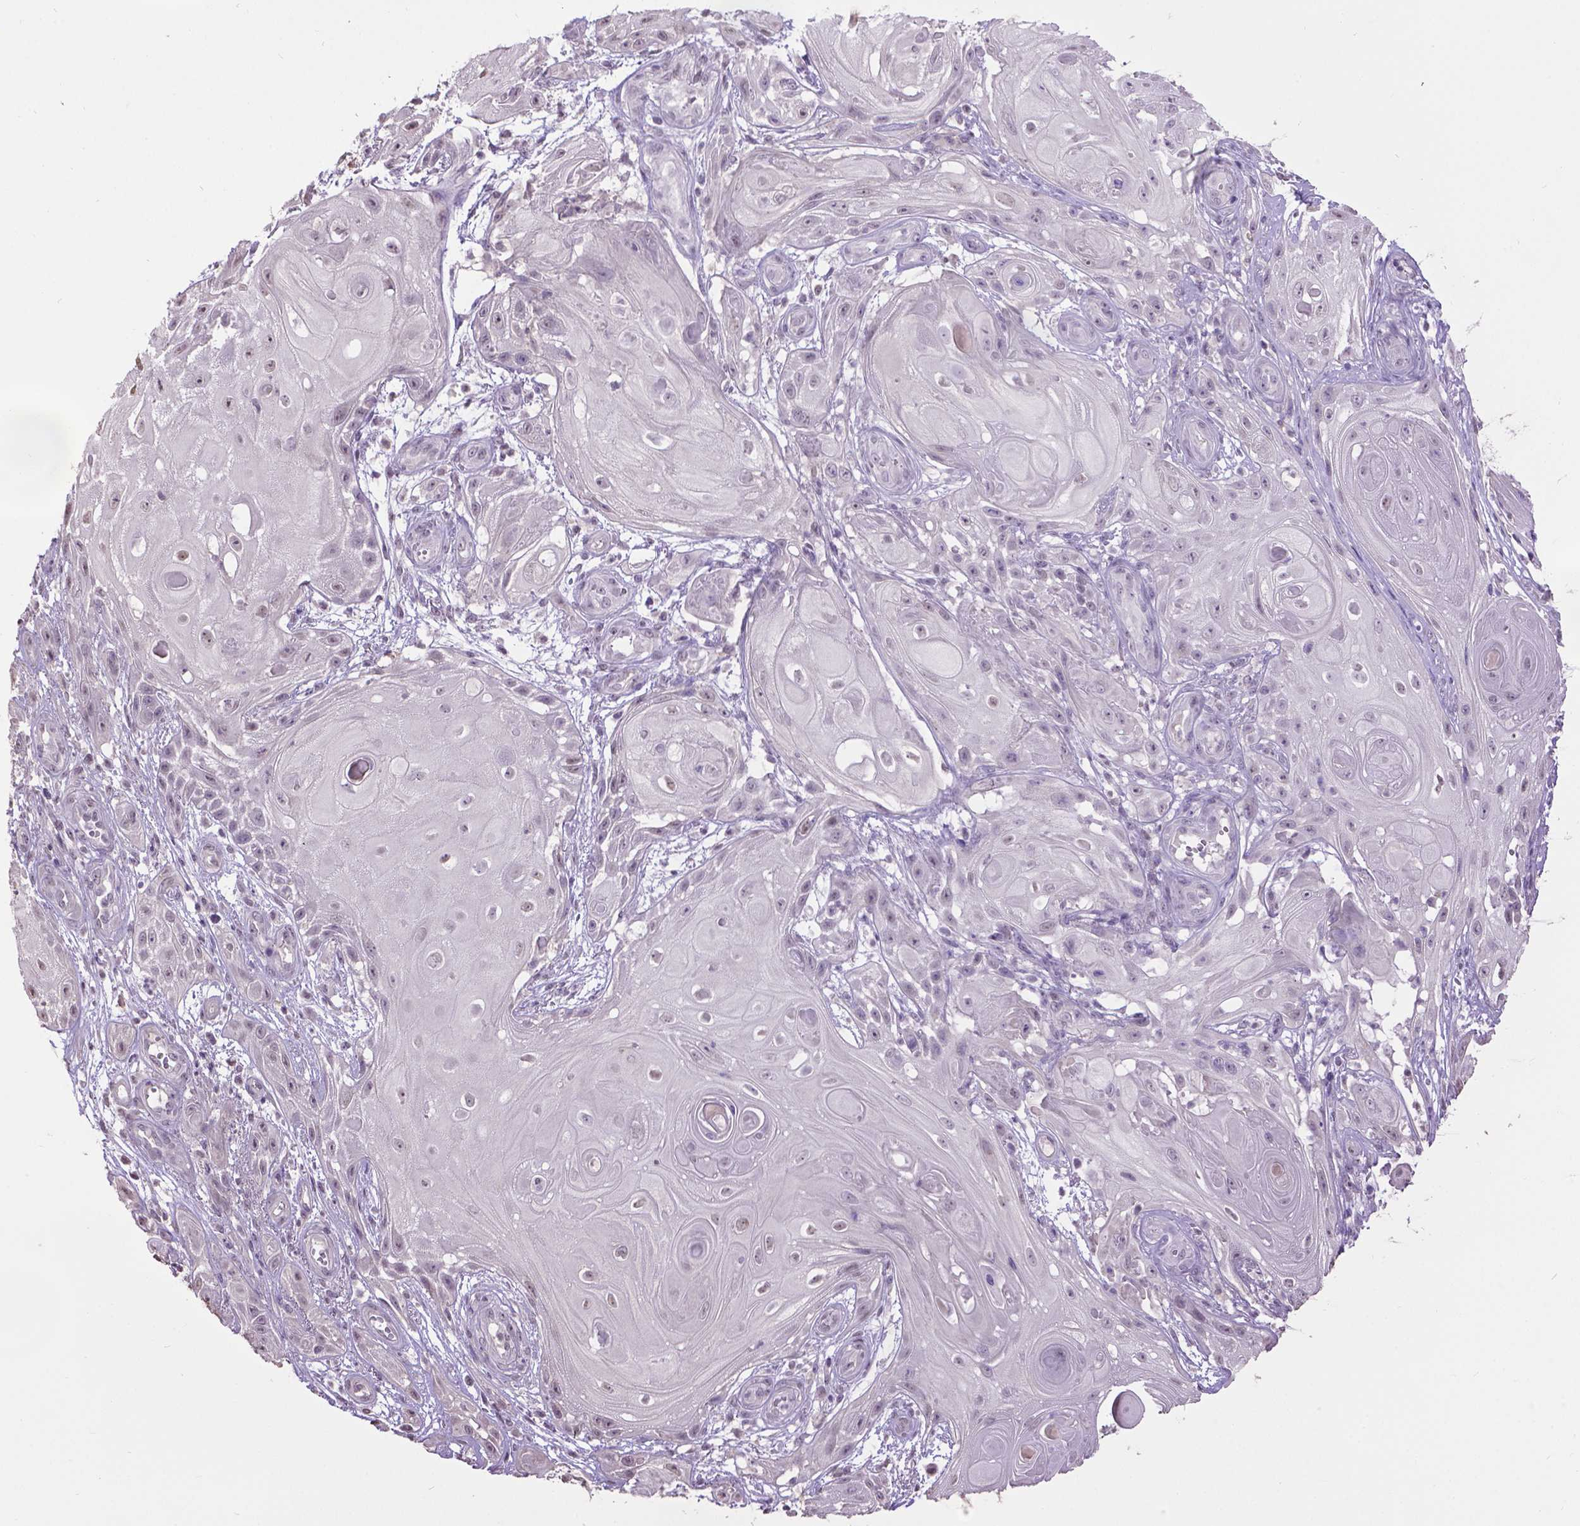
{"staining": {"intensity": "weak", "quantity": "<25%", "location": "nuclear"}, "tissue": "skin cancer", "cell_type": "Tumor cells", "image_type": "cancer", "snomed": [{"axis": "morphology", "description": "Squamous cell carcinoma, NOS"}, {"axis": "topography", "description": "Skin"}], "caption": "High power microscopy image of an immunohistochemistry (IHC) histopathology image of skin squamous cell carcinoma, revealing no significant expression in tumor cells. (DAB (3,3'-diaminobenzidine) immunohistochemistry (IHC) with hematoxylin counter stain).", "gene": "CPM", "patient": {"sex": "male", "age": 62}}